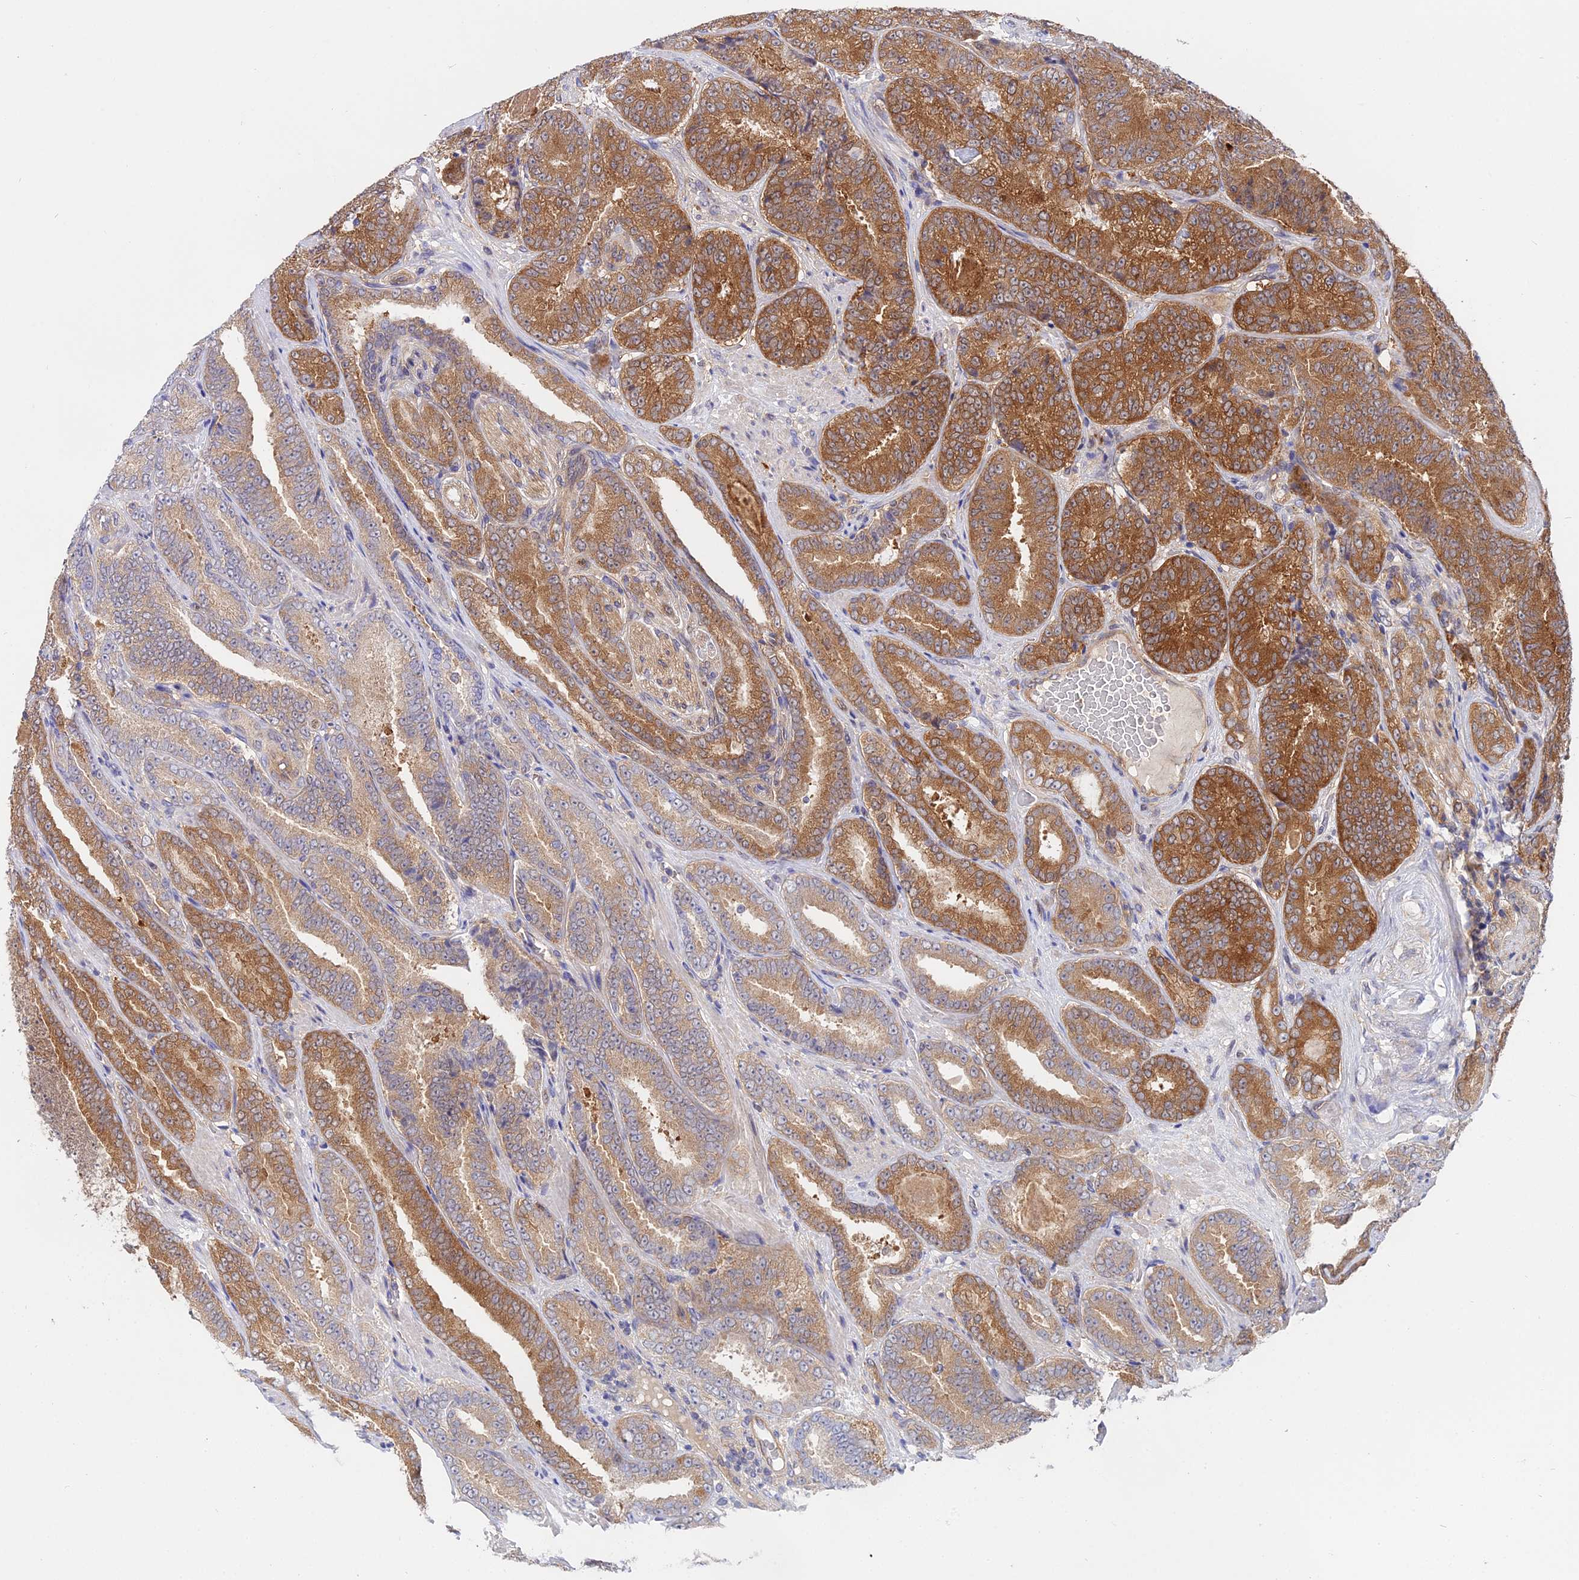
{"staining": {"intensity": "strong", "quantity": ">75%", "location": "cytoplasmic/membranous"}, "tissue": "prostate cancer", "cell_type": "Tumor cells", "image_type": "cancer", "snomed": [{"axis": "morphology", "description": "Adenocarcinoma, High grade"}, {"axis": "topography", "description": "Prostate"}], "caption": "Immunohistochemistry (IHC) photomicrograph of prostate cancer (high-grade adenocarcinoma) stained for a protein (brown), which demonstrates high levels of strong cytoplasmic/membranous staining in approximately >75% of tumor cells.", "gene": "PPP2R2C", "patient": {"sex": "male", "age": 72}}